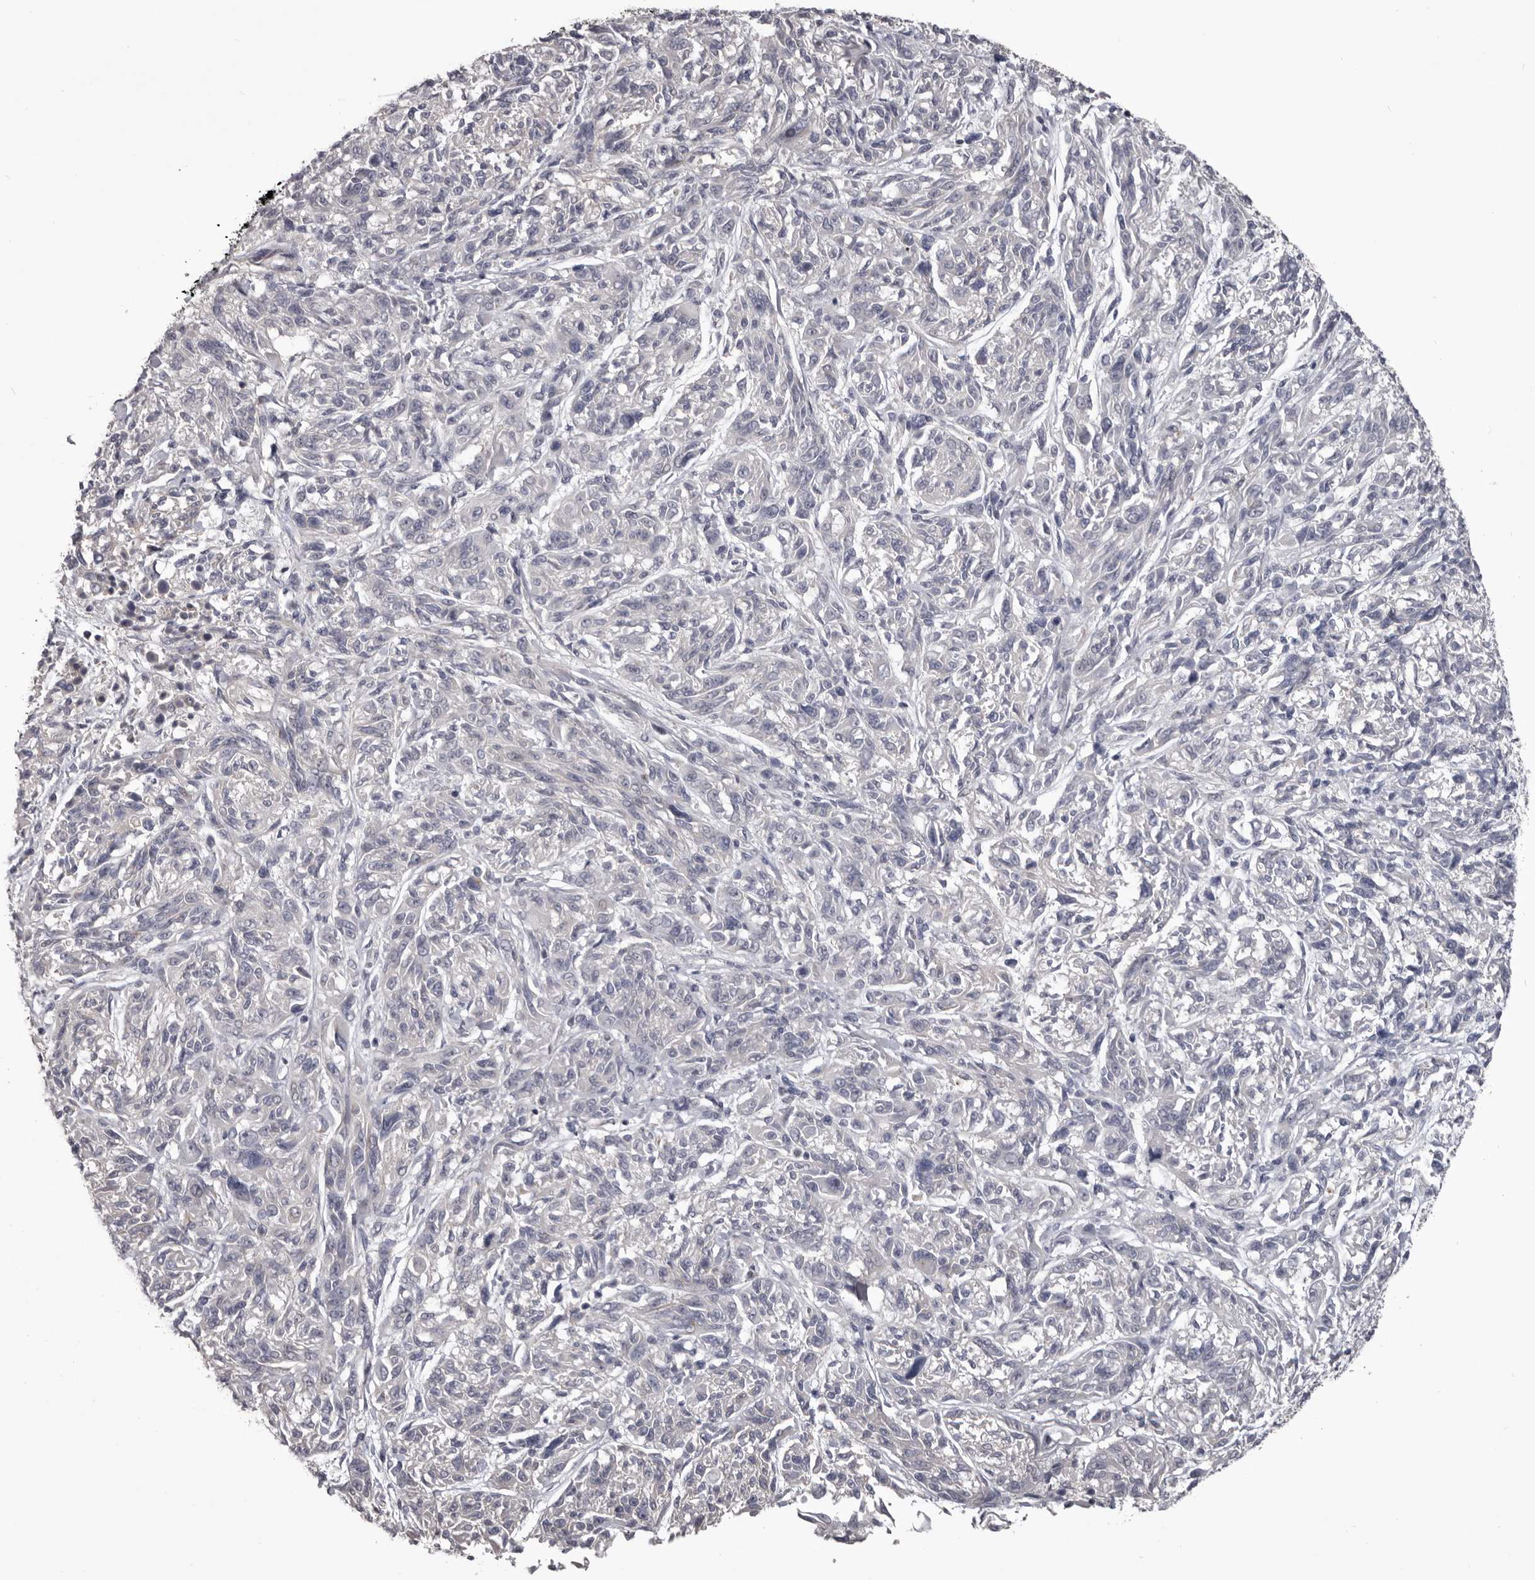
{"staining": {"intensity": "negative", "quantity": "none", "location": "none"}, "tissue": "melanoma", "cell_type": "Tumor cells", "image_type": "cancer", "snomed": [{"axis": "morphology", "description": "Malignant melanoma, NOS"}, {"axis": "topography", "description": "Skin"}], "caption": "Protein analysis of malignant melanoma displays no significant positivity in tumor cells. (Stains: DAB IHC with hematoxylin counter stain, Microscopy: brightfield microscopy at high magnification).", "gene": "LPAR6", "patient": {"sex": "male", "age": 53}}